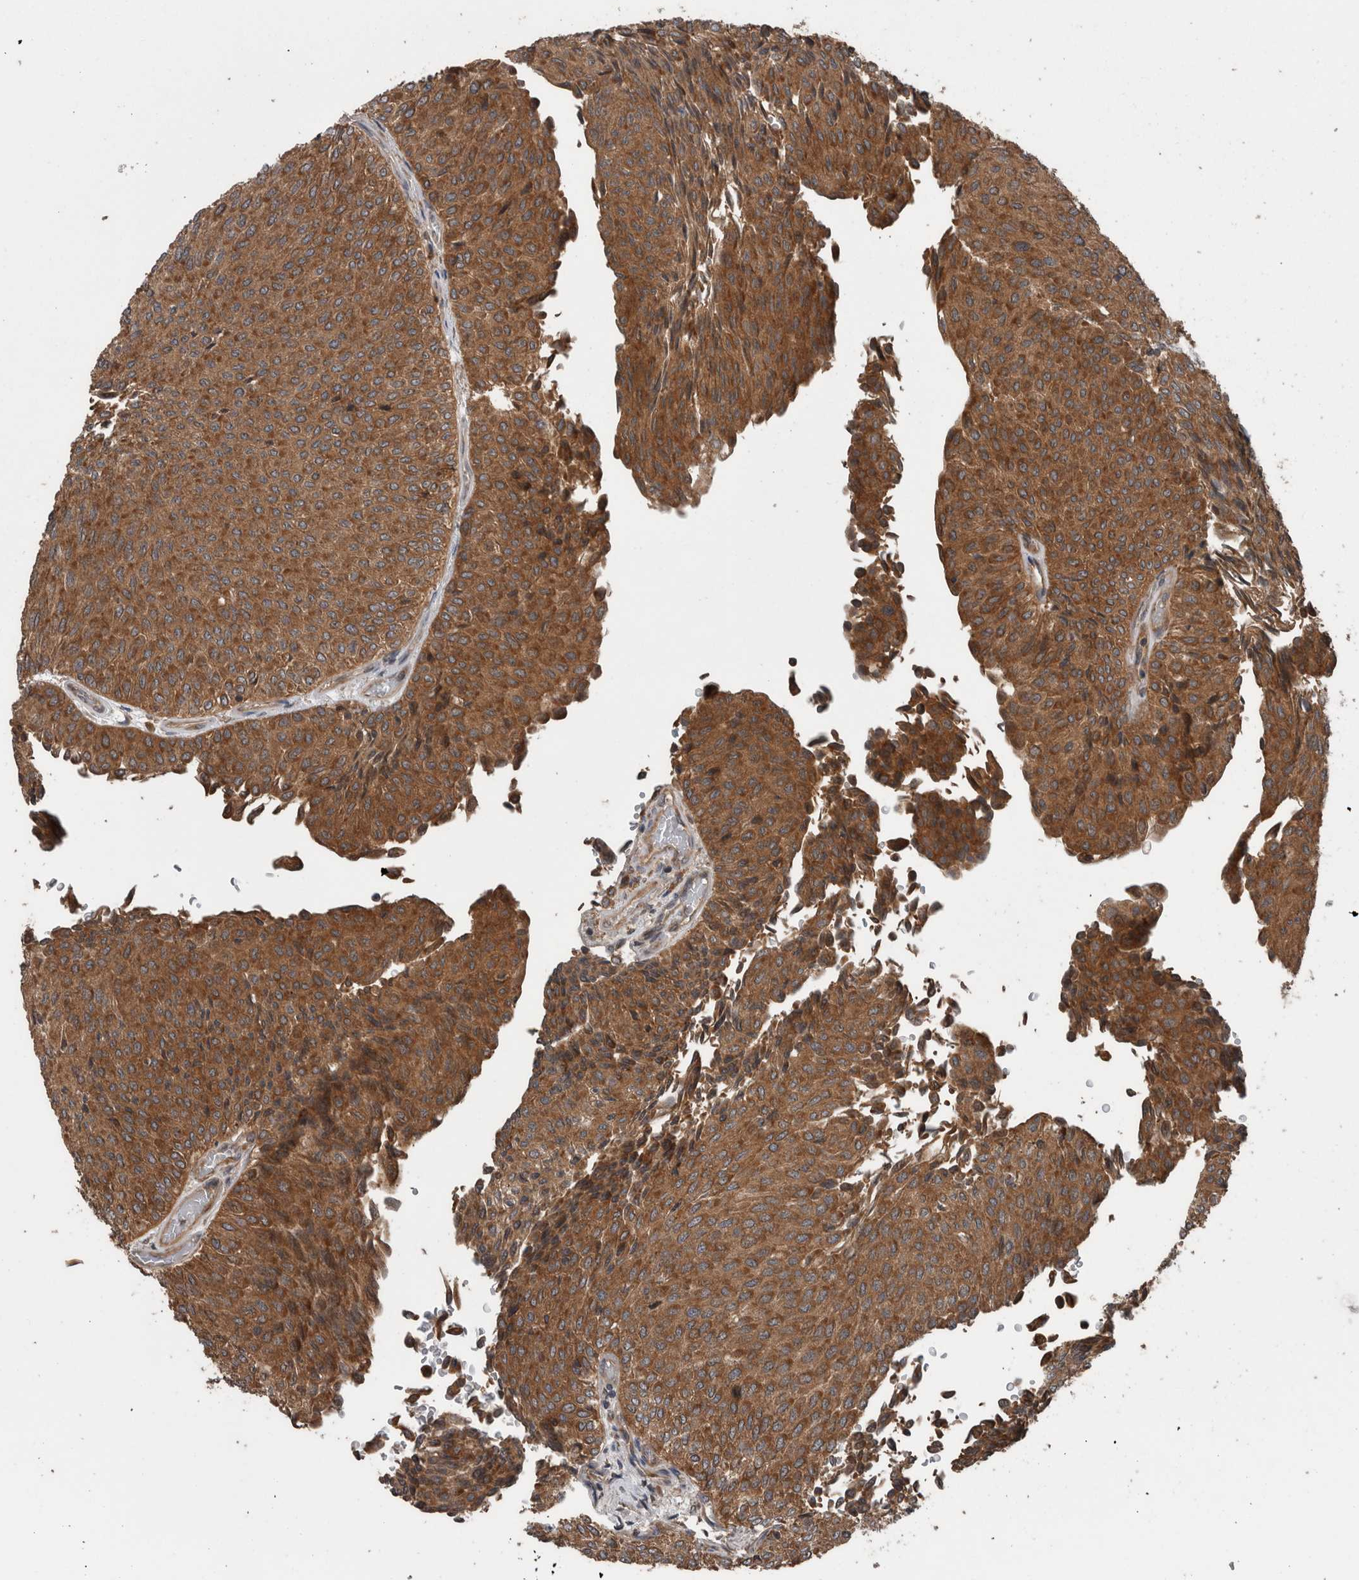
{"staining": {"intensity": "moderate", "quantity": ">75%", "location": "cytoplasmic/membranous"}, "tissue": "urothelial cancer", "cell_type": "Tumor cells", "image_type": "cancer", "snomed": [{"axis": "morphology", "description": "Urothelial carcinoma, Low grade"}, {"axis": "topography", "description": "Urinary bladder"}], "caption": "The histopathology image reveals immunohistochemical staining of urothelial carcinoma (low-grade). There is moderate cytoplasmic/membranous expression is seen in approximately >75% of tumor cells.", "gene": "RIOK3", "patient": {"sex": "male", "age": 78}}